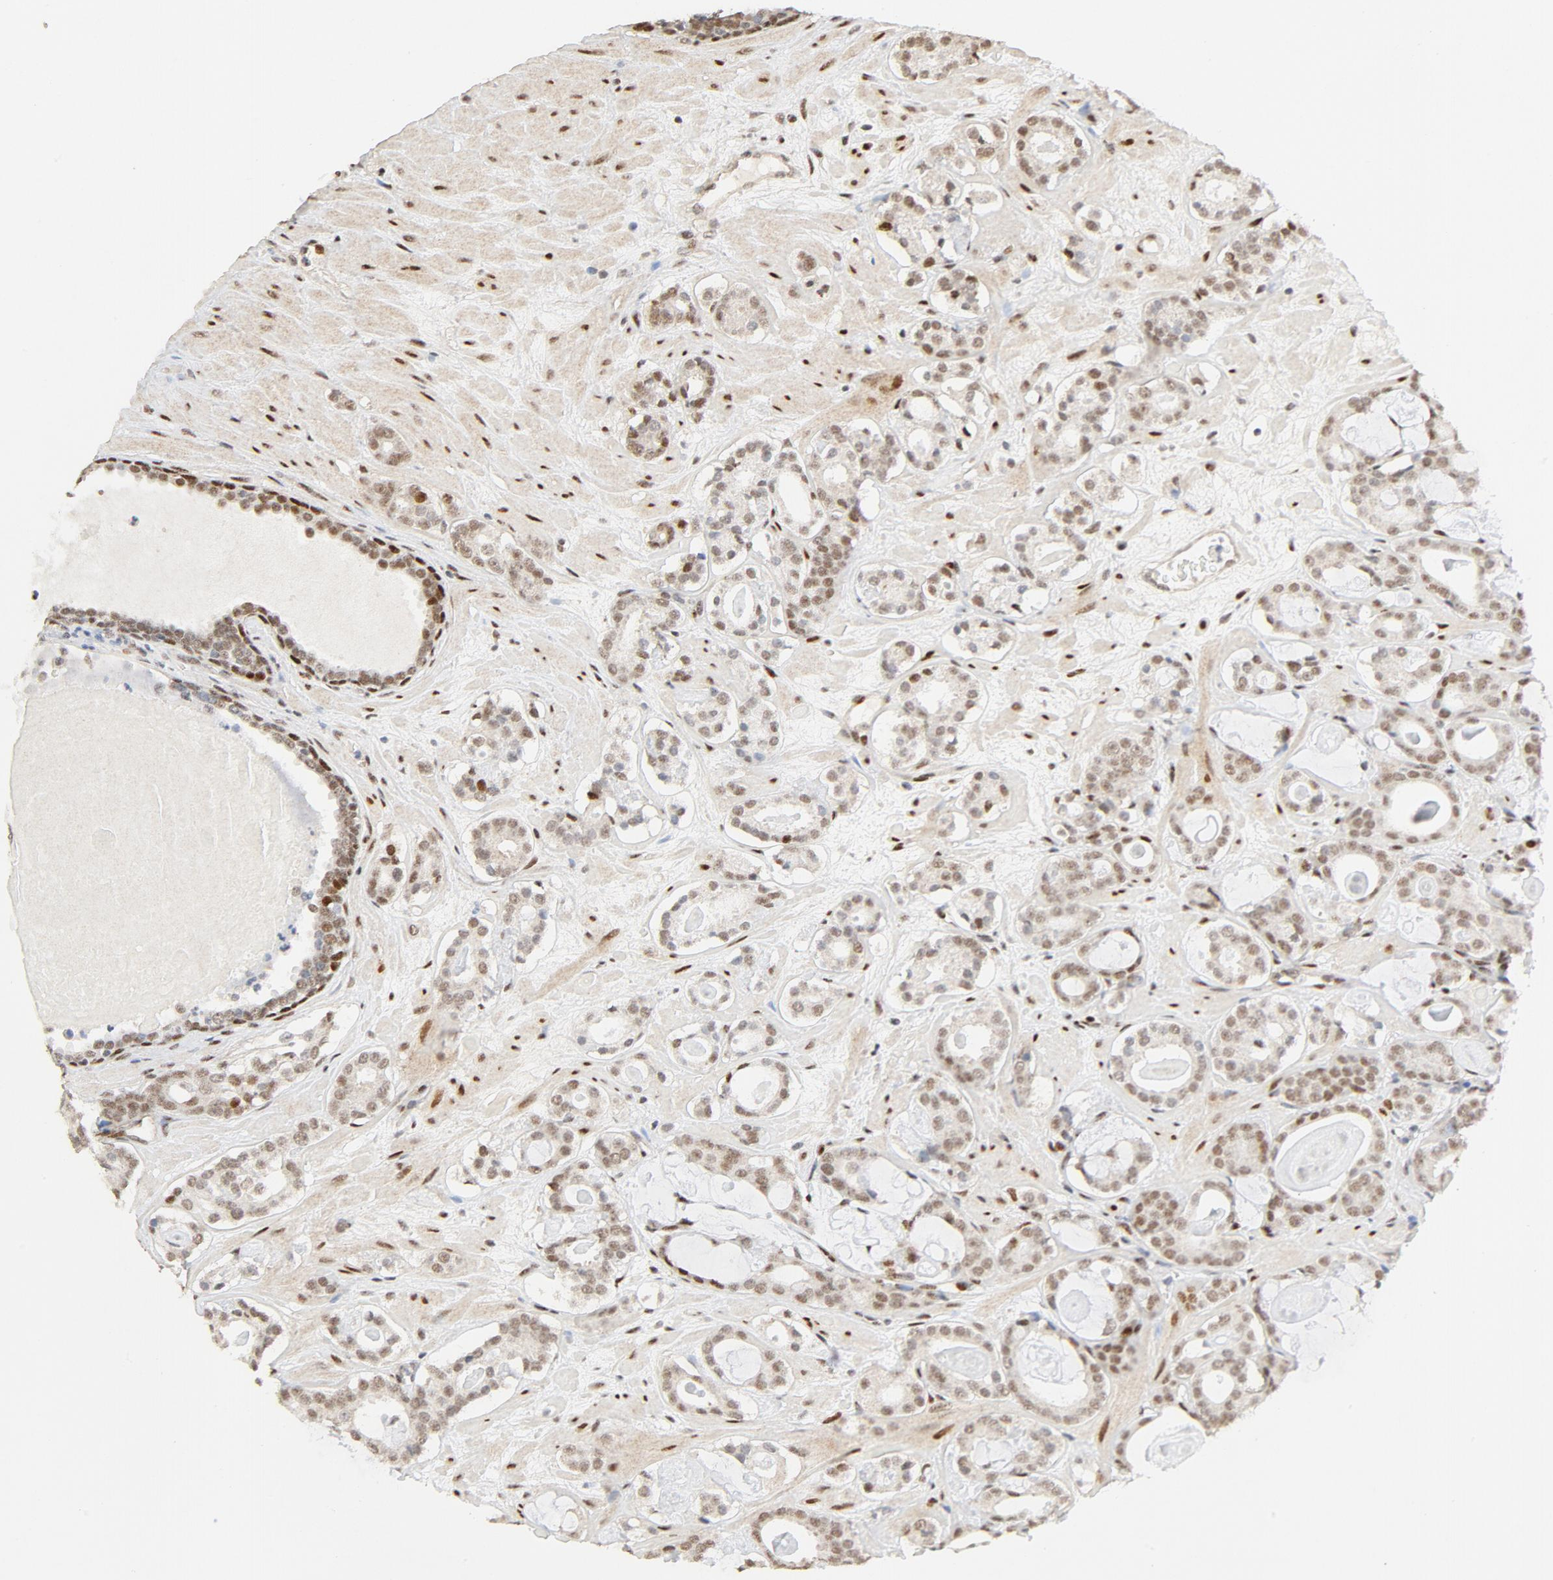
{"staining": {"intensity": "moderate", "quantity": ">75%", "location": "nuclear"}, "tissue": "prostate cancer", "cell_type": "Tumor cells", "image_type": "cancer", "snomed": [{"axis": "morphology", "description": "Adenocarcinoma, Low grade"}, {"axis": "topography", "description": "Prostate"}], "caption": "Human prostate cancer (adenocarcinoma (low-grade)) stained with a protein marker displays moderate staining in tumor cells.", "gene": "GTF2I", "patient": {"sex": "male", "age": 57}}